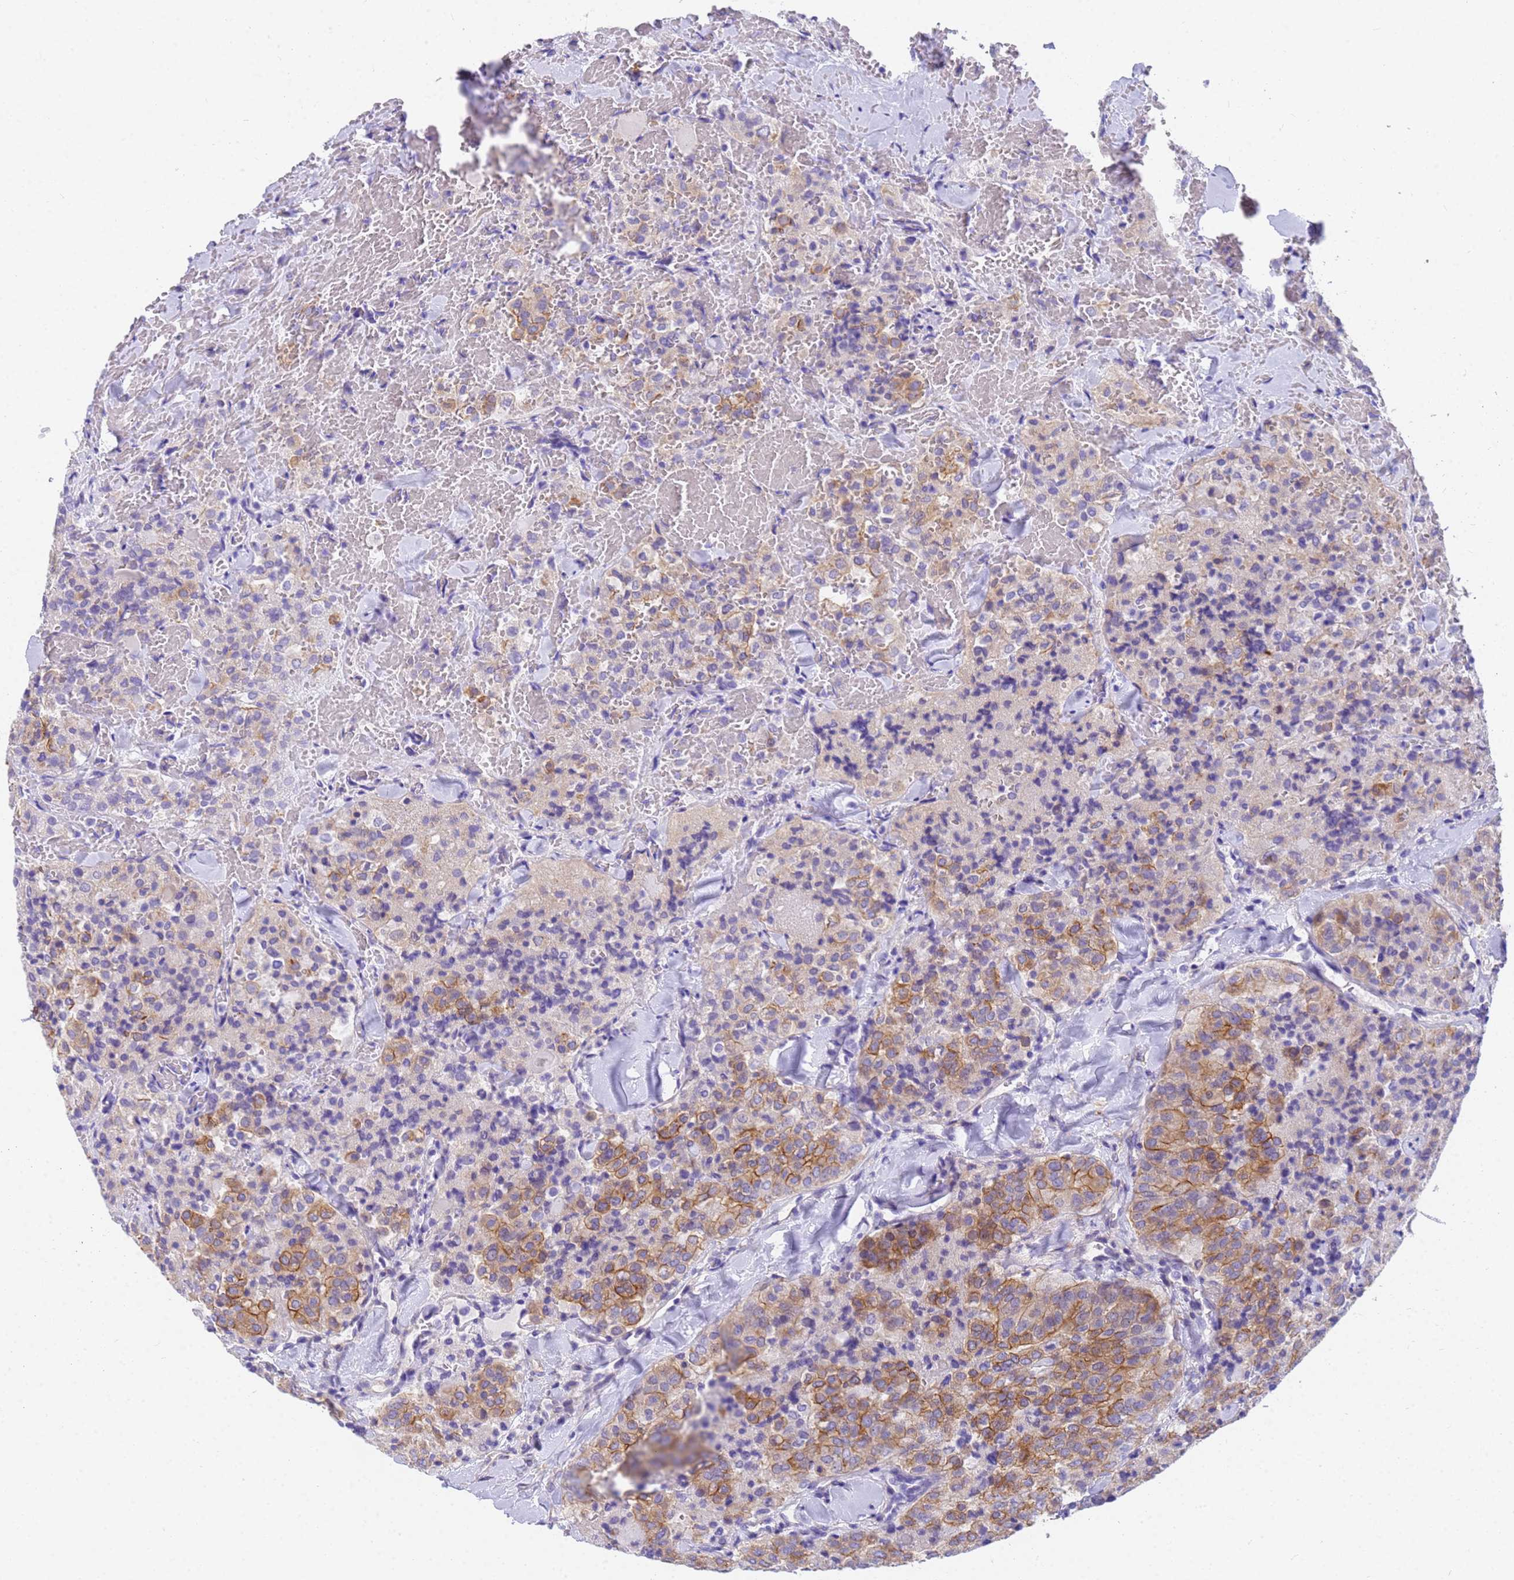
{"staining": {"intensity": "moderate", "quantity": "25%-75%", "location": "cytoplasmic/membranous"}, "tissue": "thyroid cancer", "cell_type": "Tumor cells", "image_type": "cancer", "snomed": [{"axis": "morphology", "description": "Follicular adenoma carcinoma, NOS"}, {"axis": "topography", "description": "Thyroid gland"}], "caption": "About 25%-75% of tumor cells in thyroid cancer (follicular adenoma carcinoma) demonstrate moderate cytoplasmic/membranous protein positivity as visualized by brown immunohistochemical staining.", "gene": "MVB12A", "patient": {"sex": "male", "age": 75}}